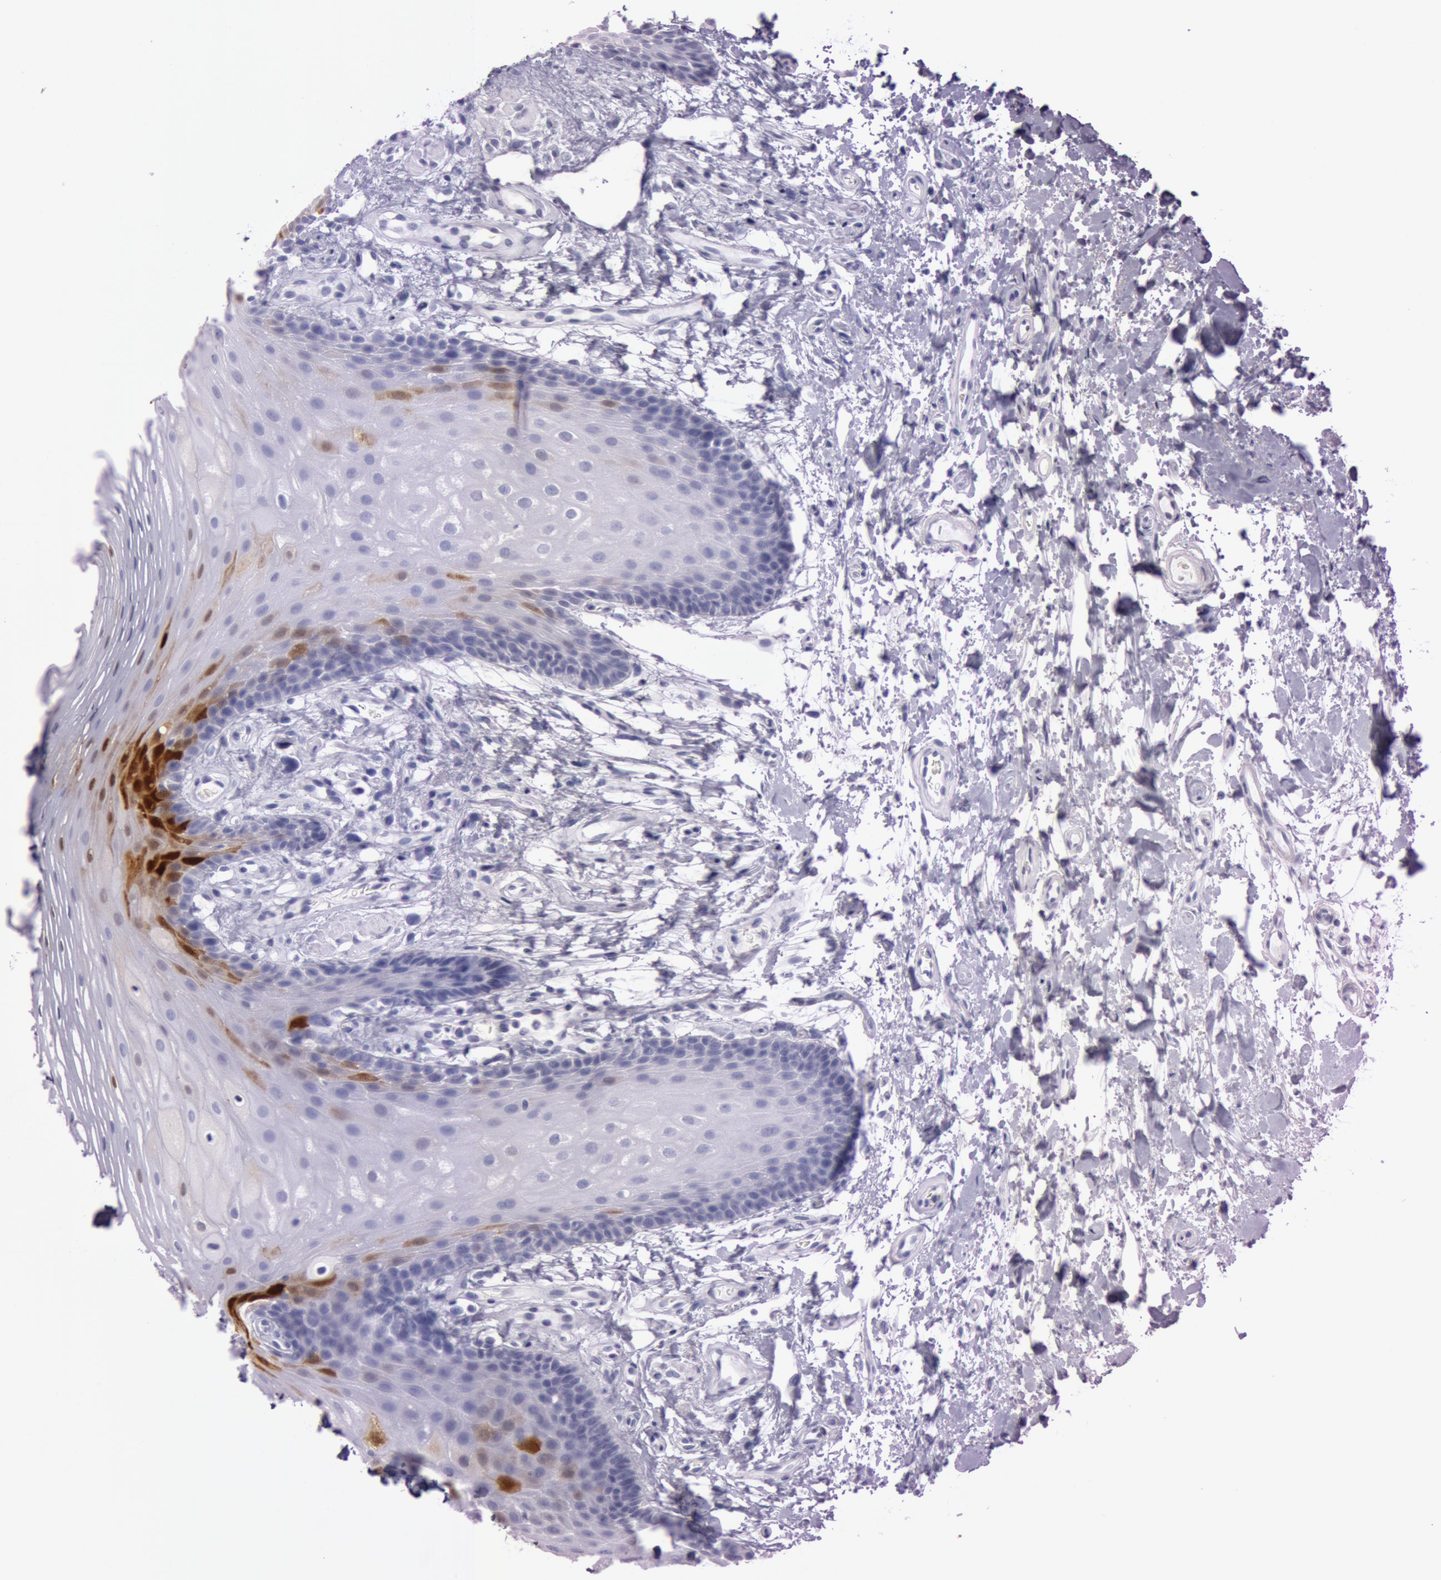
{"staining": {"intensity": "strong", "quantity": "<25%", "location": "cytoplasmic/membranous,nuclear"}, "tissue": "oral mucosa", "cell_type": "Squamous epithelial cells", "image_type": "normal", "snomed": [{"axis": "morphology", "description": "Normal tissue, NOS"}, {"axis": "topography", "description": "Oral tissue"}], "caption": "Immunohistochemical staining of unremarkable human oral mucosa reveals strong cytoplasmic/membranous,nuclear protein positivity in about <25% of squamous epithelial cells.", "gene": "S100A7", "patient": {"sex": "male", "age": 62}}